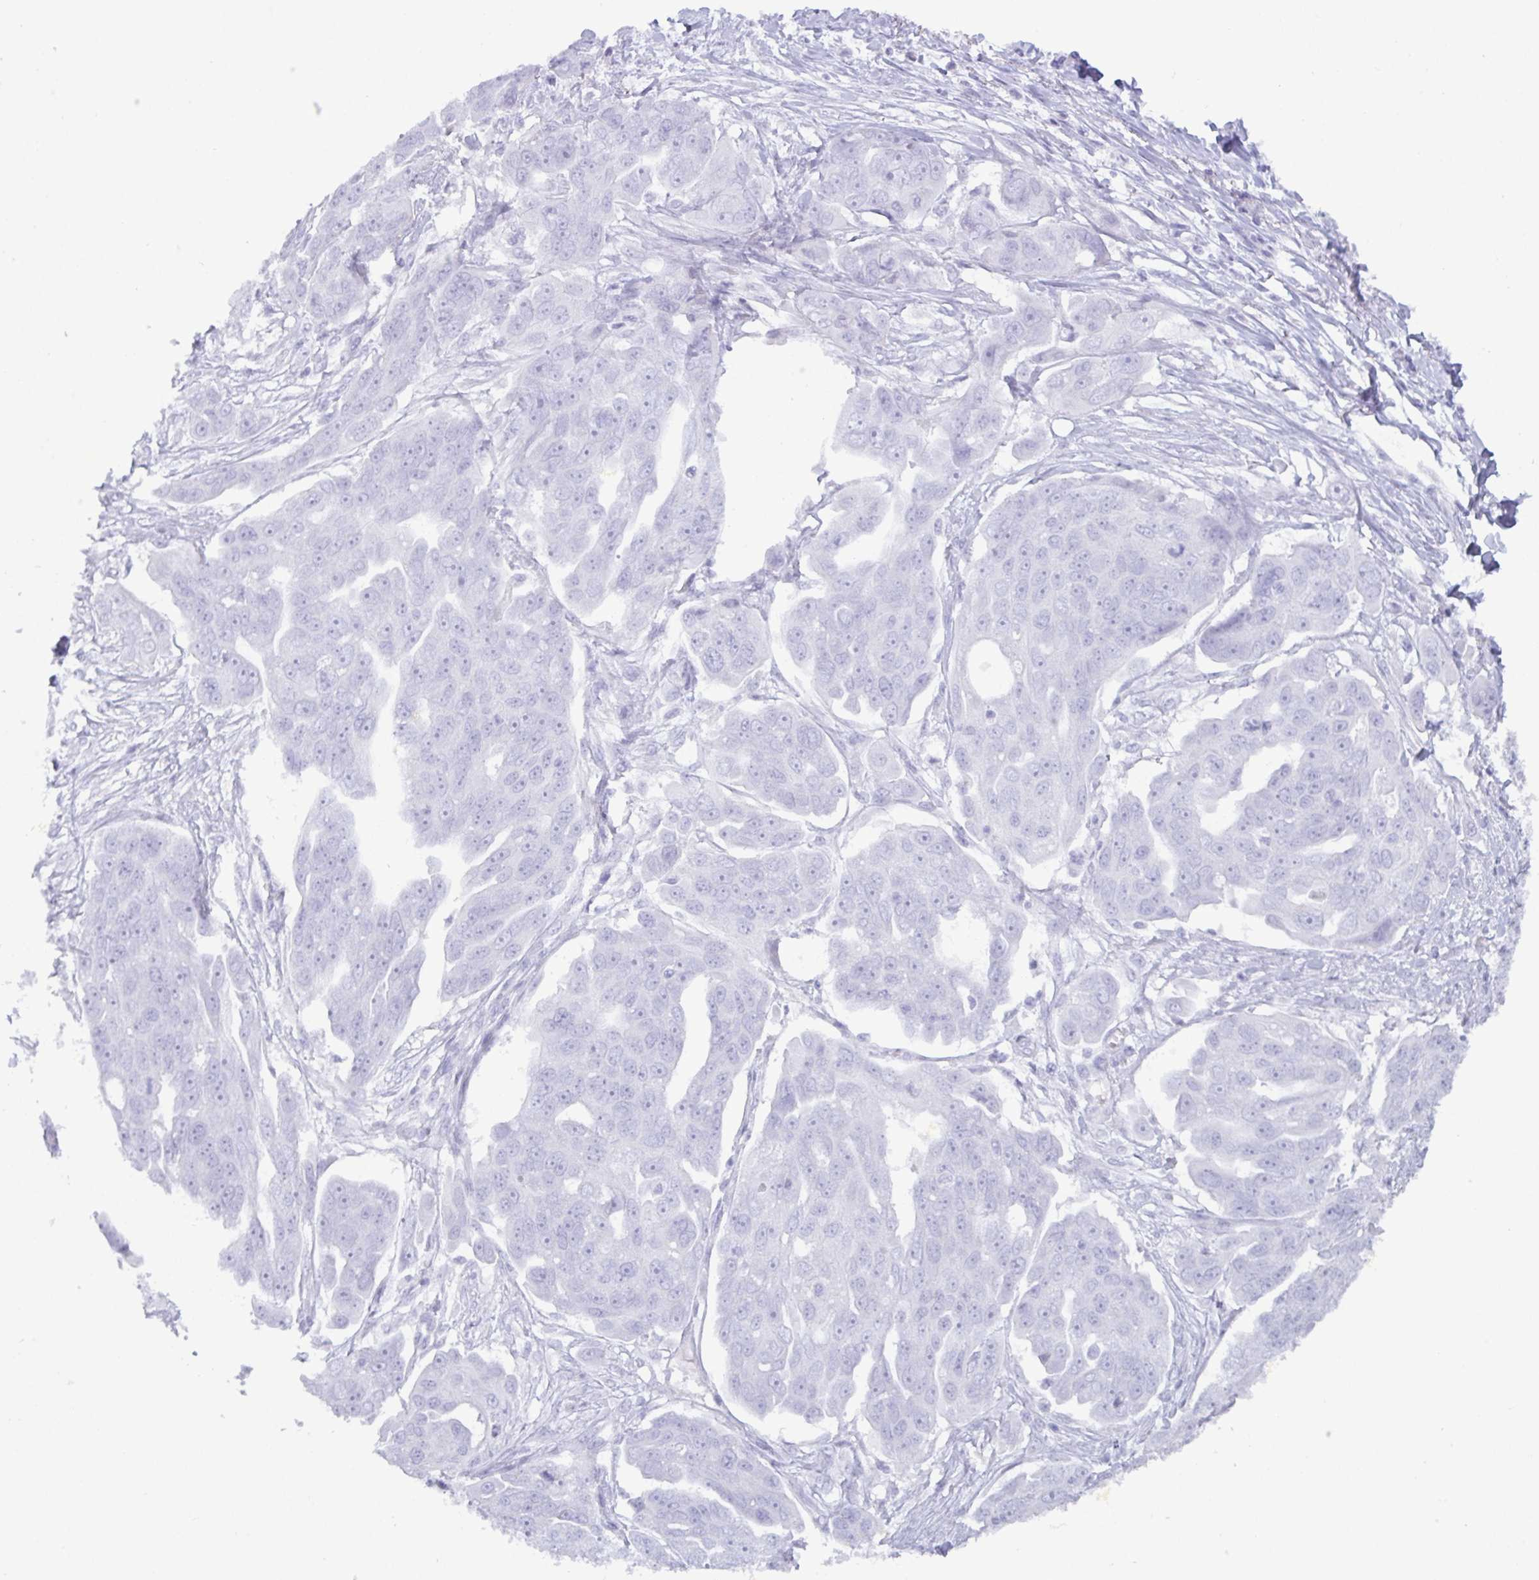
{"staining": {"intensity": "negative", "quantity": "none", "location": "none"}, "tissue": "ovarian cancer", "cell_type": "Tumor cells", "image_type": "cancer", "snomed": [{"axis": "morphology", "description": "Carcinoma, endometroid"}, {"axis": "topography", "description": "Ovary"}], "caption": "Tumor cells show no significant expression in ovarian cancer.", "gene": "C4orf33", "patient": {"sex": "female", "age": 70}}